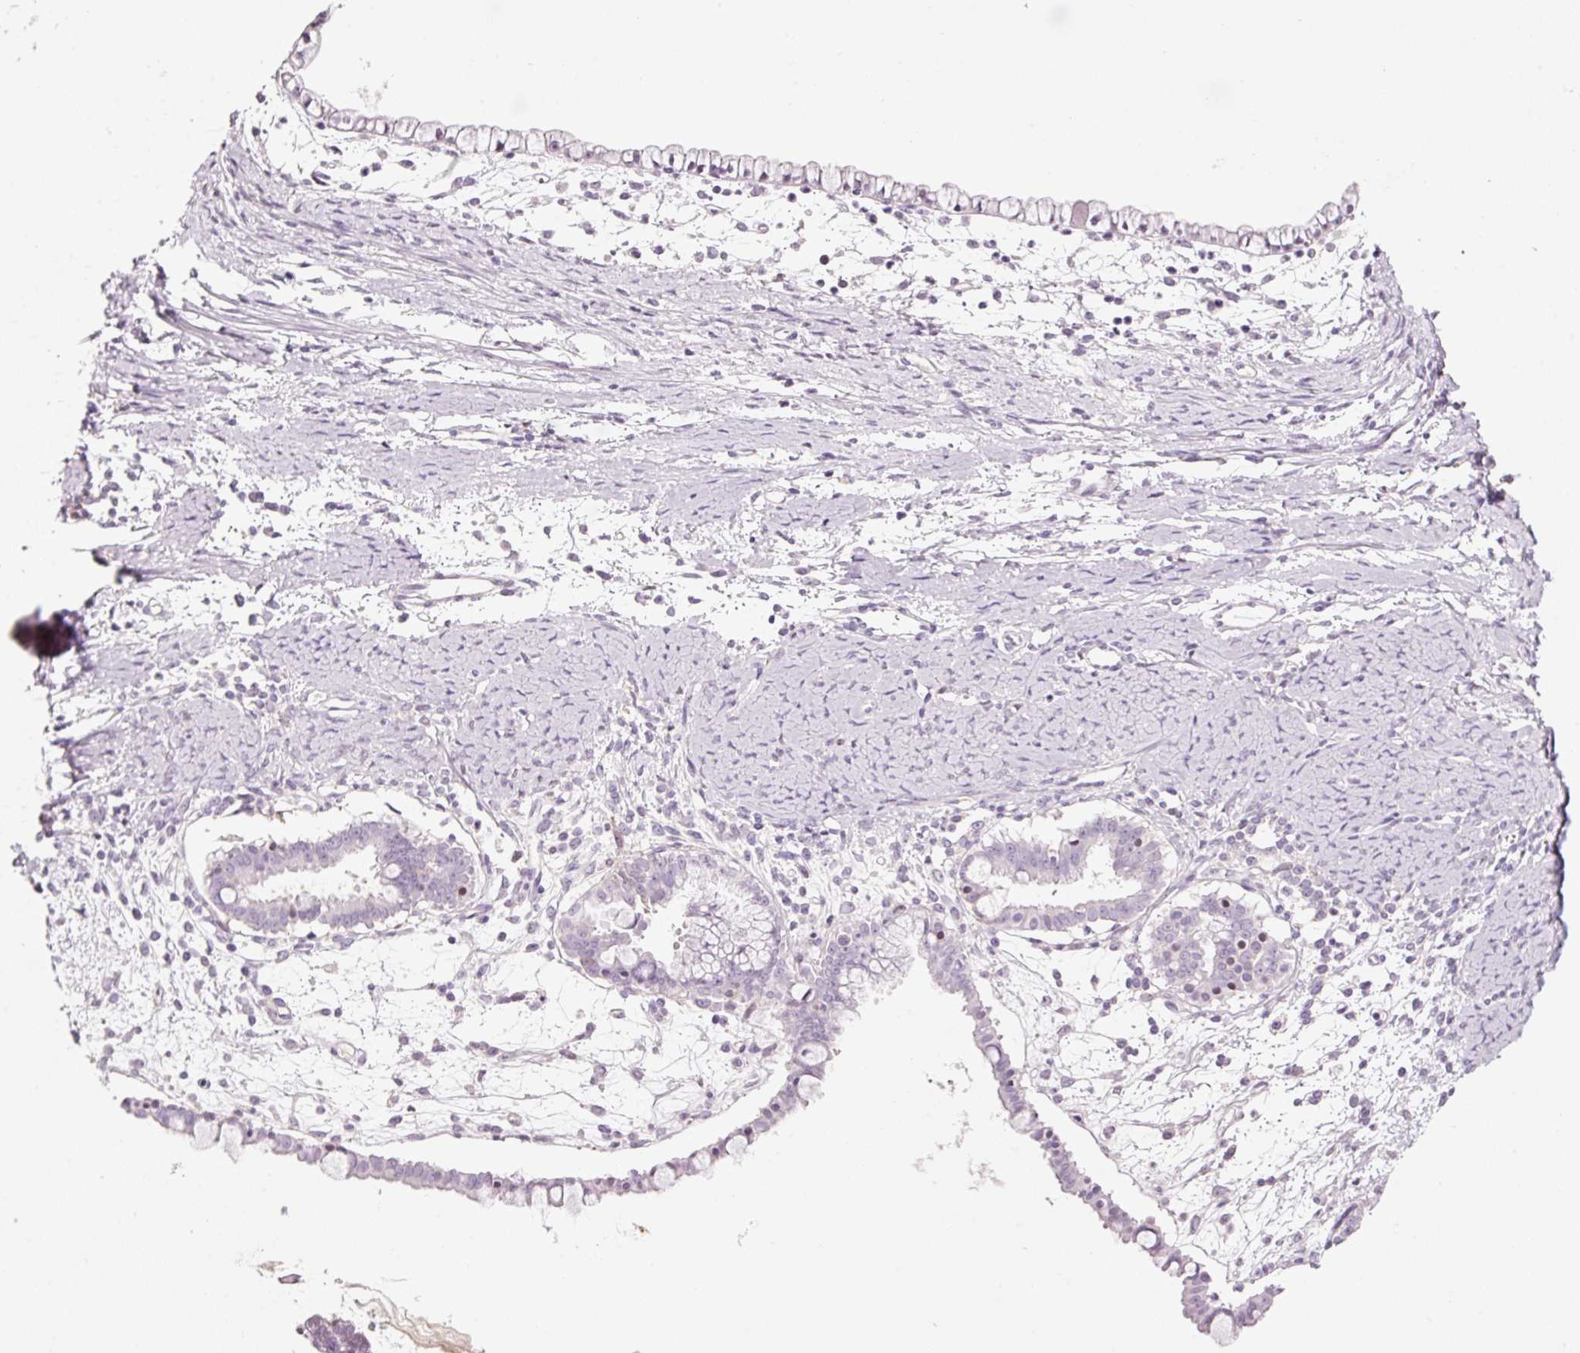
{"staining": {"intensity": "negative", "quantity": "none", "location": "none"}, "tissue": "ovarian cancer", "cell_type": "Tumor cells", "image_type": "cancer", "snomed": [{"axis": "morphology", "description": "Cystadenocarcinoma, mucinous, NOS"}, {"axis": "topography", "description": "Ovary"}], "caption": "Immunohistochemistry (IHC) of human ovarian cancer reveals no positivity in tumor cells.", "gene": "KLF1", "patient": {"sex": "female", "age": 61}}